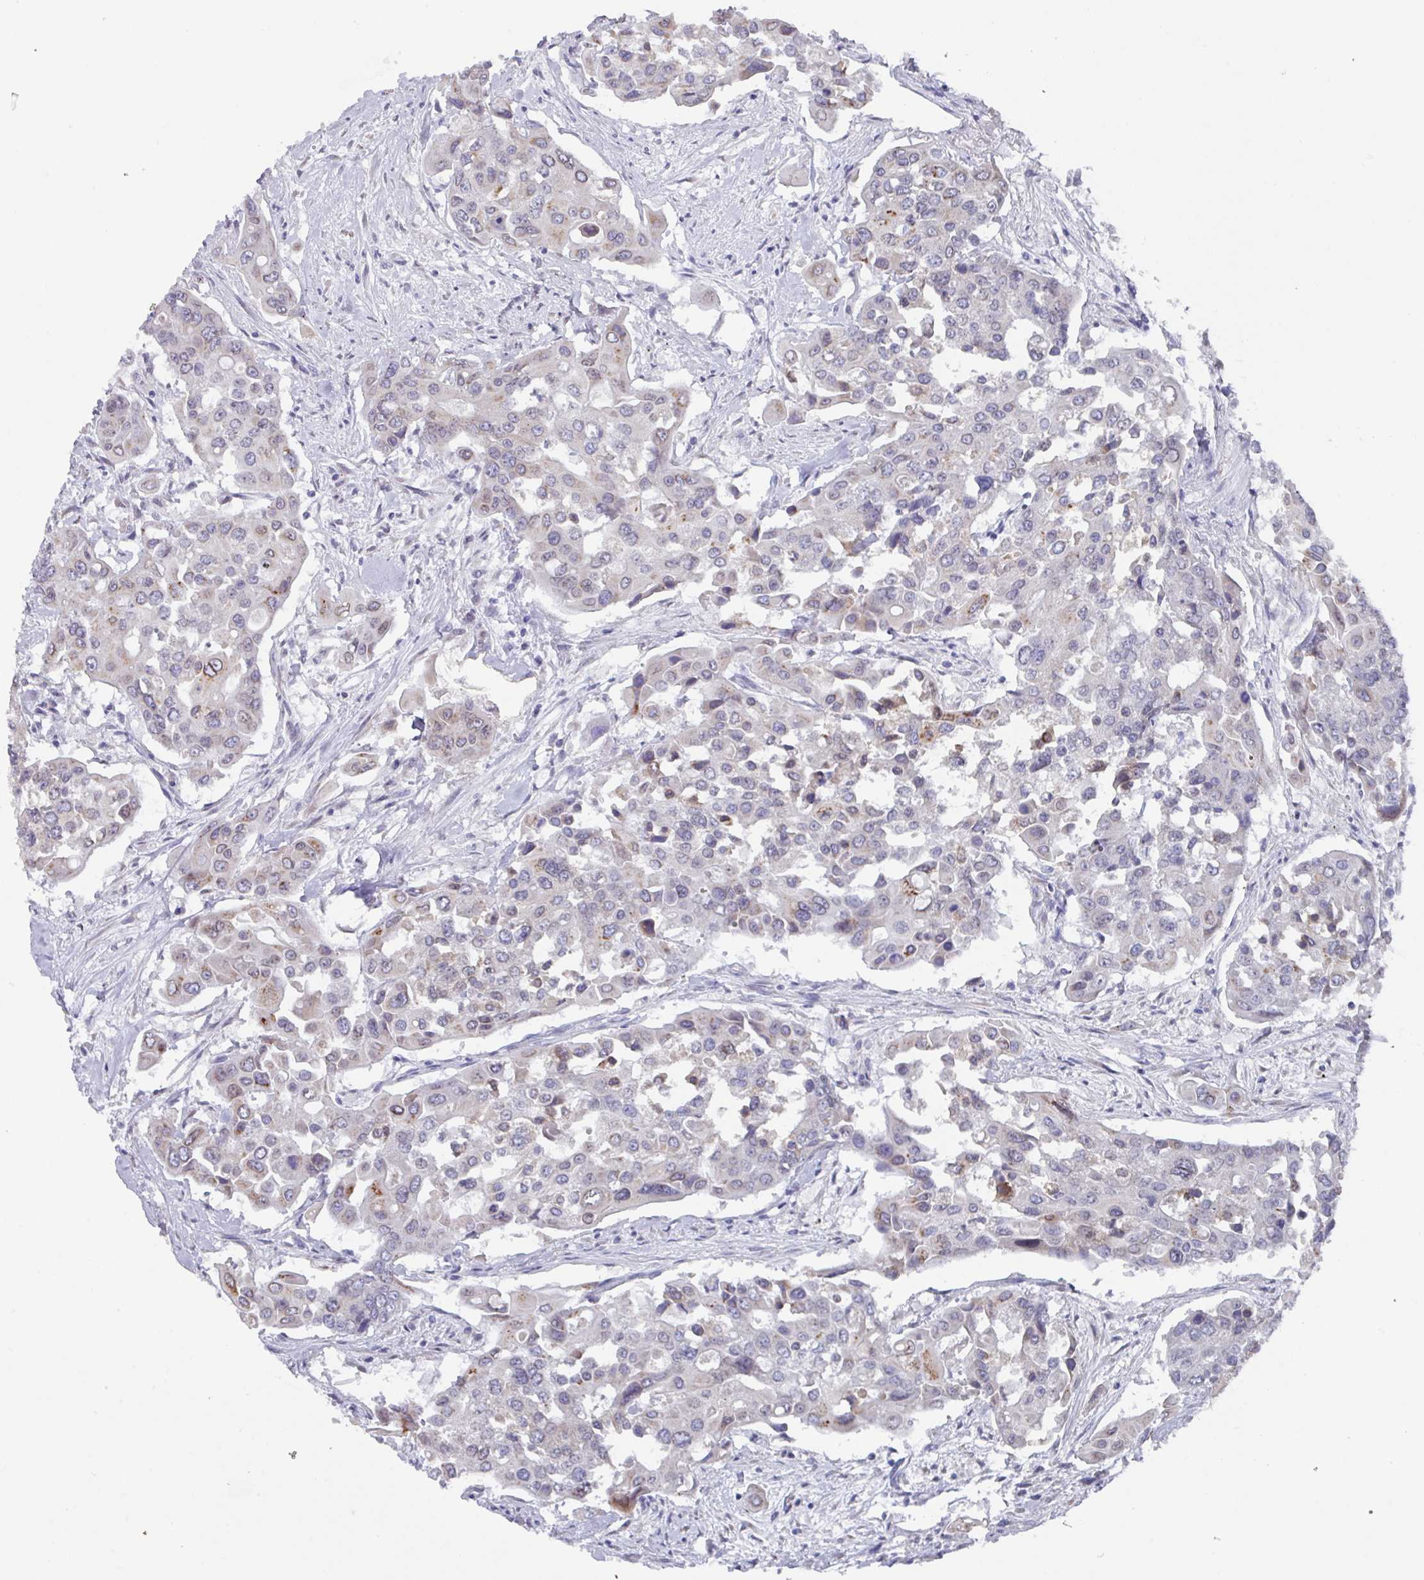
{"staining": {"intensity": "weak", "quantity": "<25%", "location": "cytoplasmic/membranous"}, "tissue": "colorectal cancer", "cell_type": "Tumor cells", "image_type": "cancer", "snomed": [{"axis": "morphology", "description": "Adenocarcinoma, NOS"}, {"axis": "topography", "description": "Colon"}], "caption": "There is no significant staining in tumor cells of colorectal cancer.", "gene": "VKORC1L1", "patient": {"sex": "male", "age": 77}}